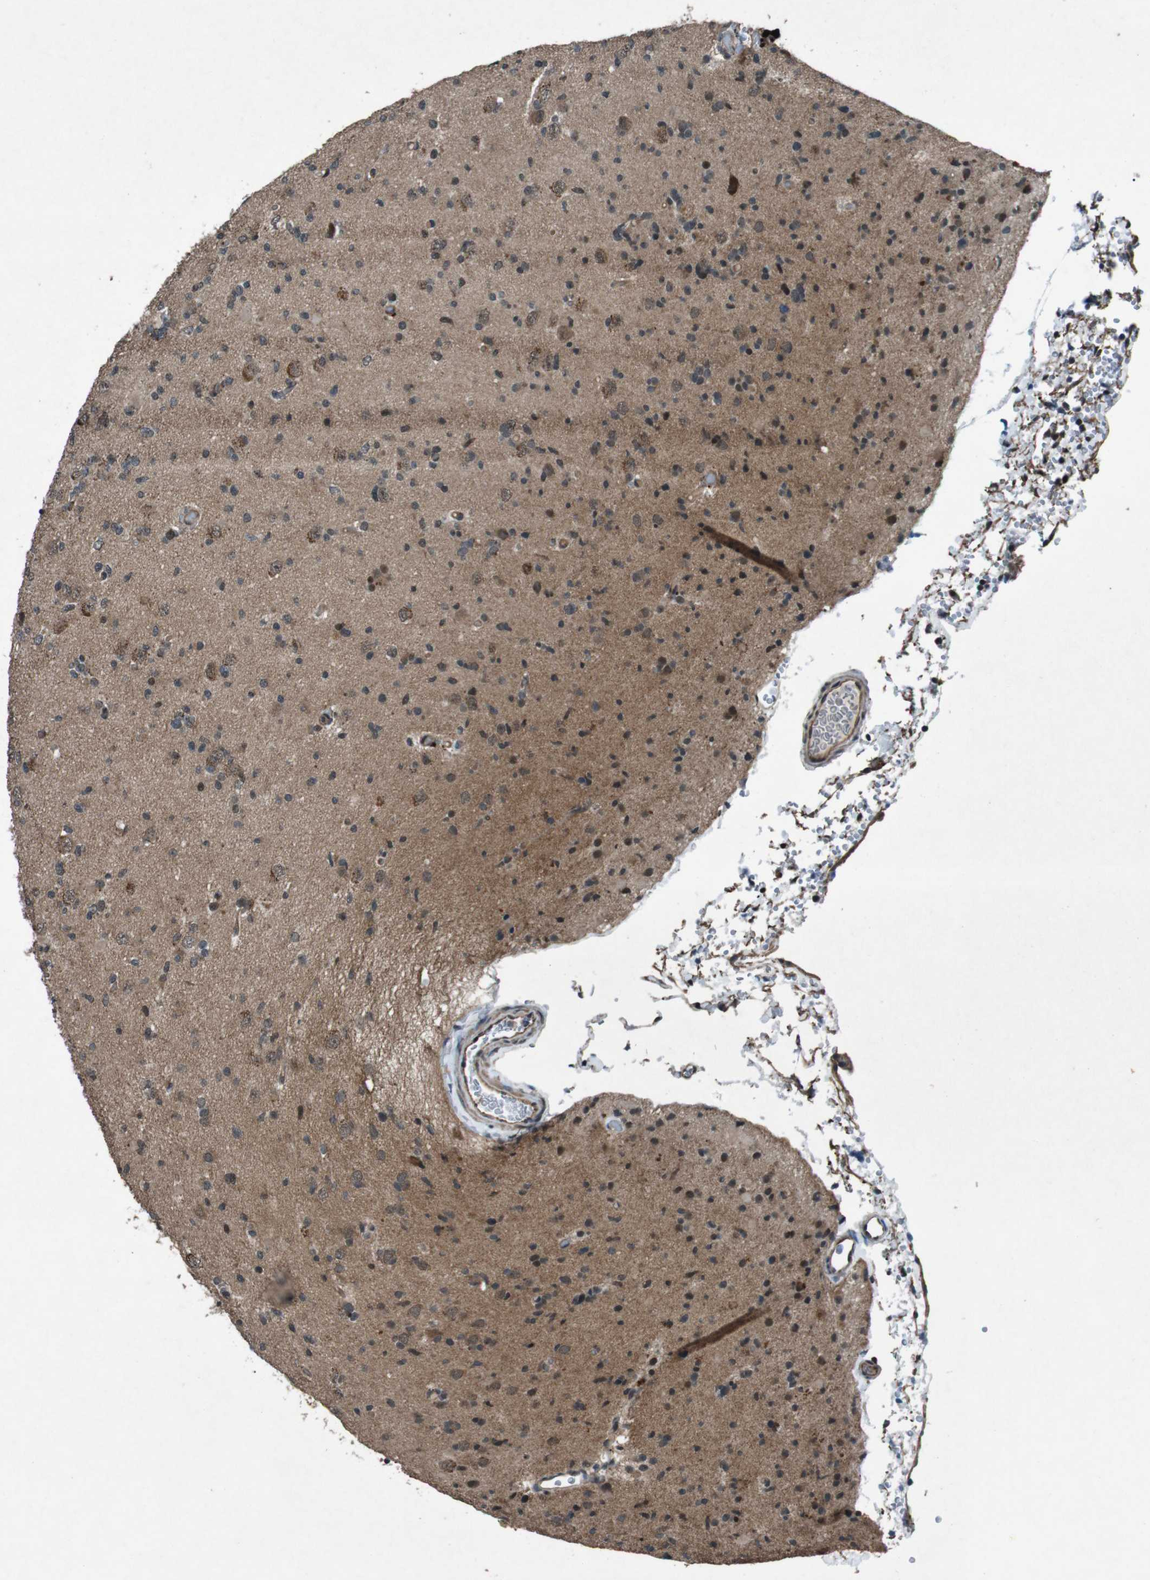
{"staining": {"intensity": "weak", "quantity": ">75%", "location": "cytoplasmic/membranous"}, "tissue": "glioma", "cell_type": "Tumor cells", "image_type": "cancer", "snomed": [{"axis": "morphology", "description": "Glioma, malignant, Low grade"}, {"axis": "topography", "description": "Brain"}], "caption": "The photomicrograph shows a brown stain indicating the presence of a protein in the cytoplasmic/membranous of tumor cells in glioma.", "gene": "SOCS1", "patient": {"sex": "female", "age": 22}}